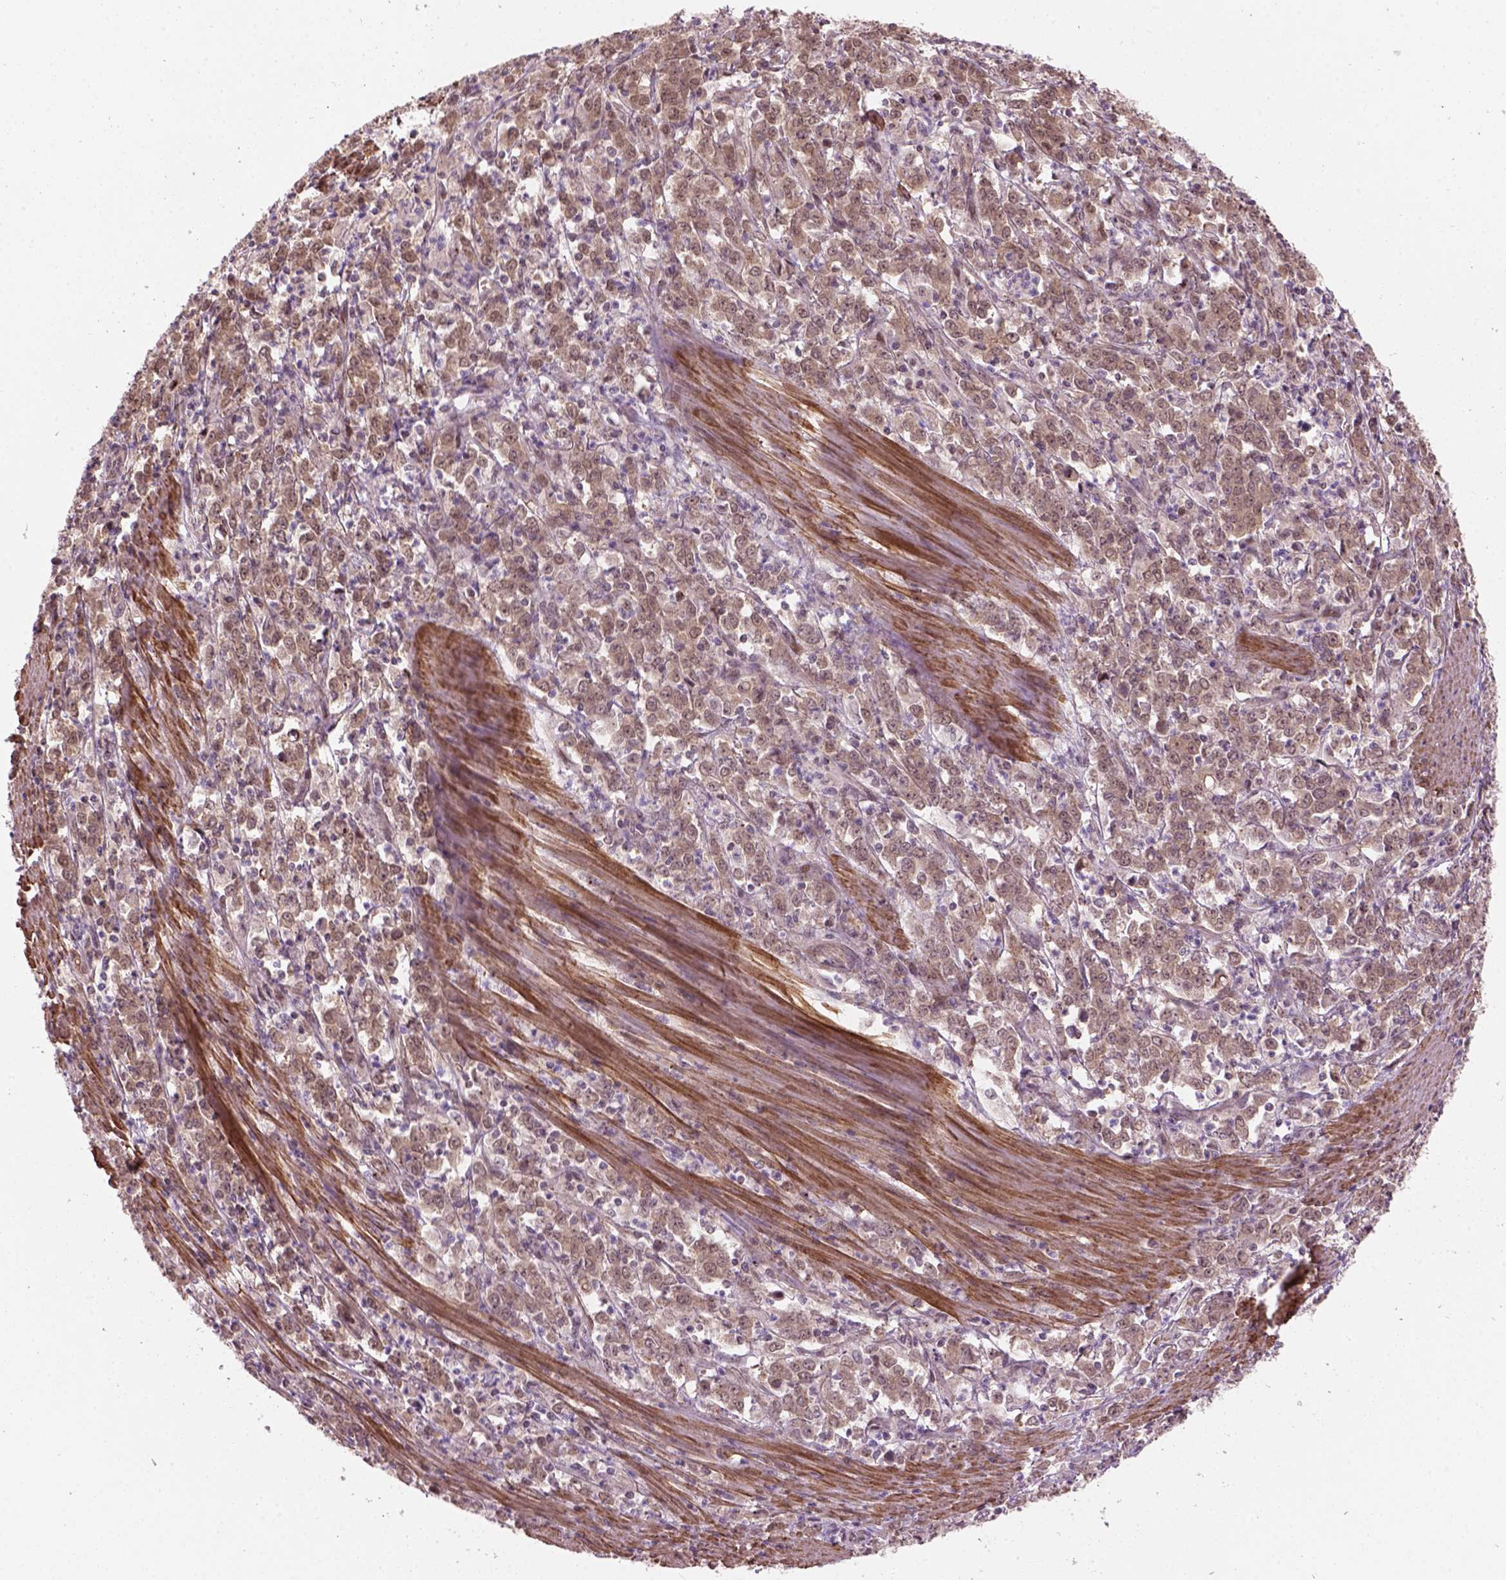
{"staining": {"intensity": "weak", "quantity": "25%-75%", "location": "cytoplasmic/membranous,nuclear"}, "tissue": "stomach cancer", "cell_type": "Tumor cells", "image_type": "cancer", "snomed": [{"axis": "morphology", "description": "Adenocarcinoma, NOS"}, {"axis": "topography", "description": "Stomach, lower"}], "caption": "Adenocarcinoma (stomach) stained with a protein marker demonstrates weak staining in tumor cells.", "gene": "PSMD11", "patient": {"sex": "female", "age": 71}}